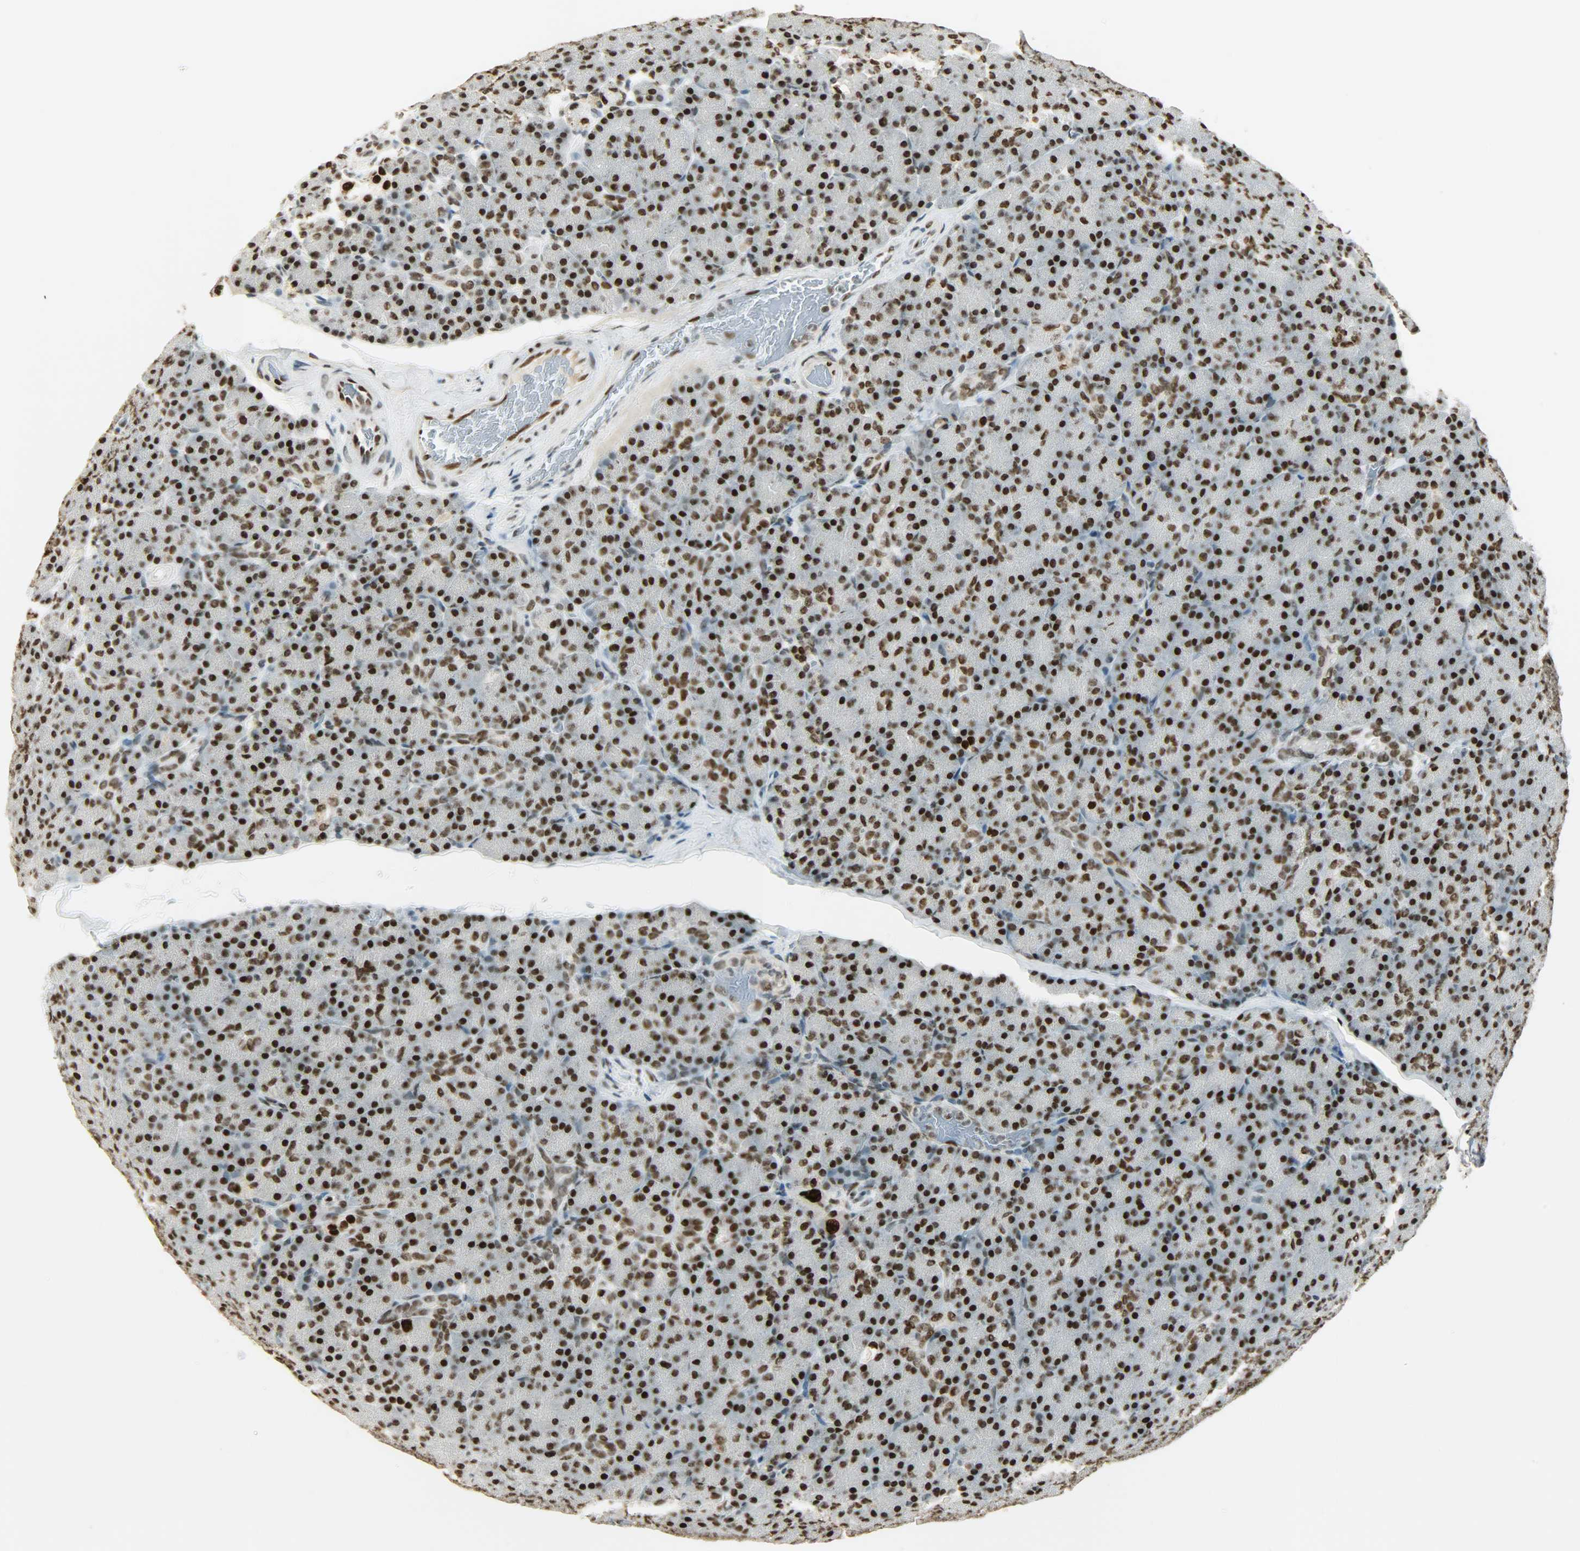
{"staining": {"intensity": "moderate", "quantity": ">75%", "location": "nuclear"}, "tissue": "pancreas", "cell_type": "Exocrine glandular cells", "image_type": "normal", "snomed": [{"axis": "morphology", "description": "Normal tissue, NOS"}, {"axis": "topography", "description": "Pancreas"}], "caption": "Pancreas stained with immunohistochemistry displays moderate nuclear staining in approximately >75% of exocrine glandular cells. (brown staining indicates protein expression, while blue staining denotes nuclei).", "gene": "MYEF2", "patient": {"sex": "female", "age": 43}}